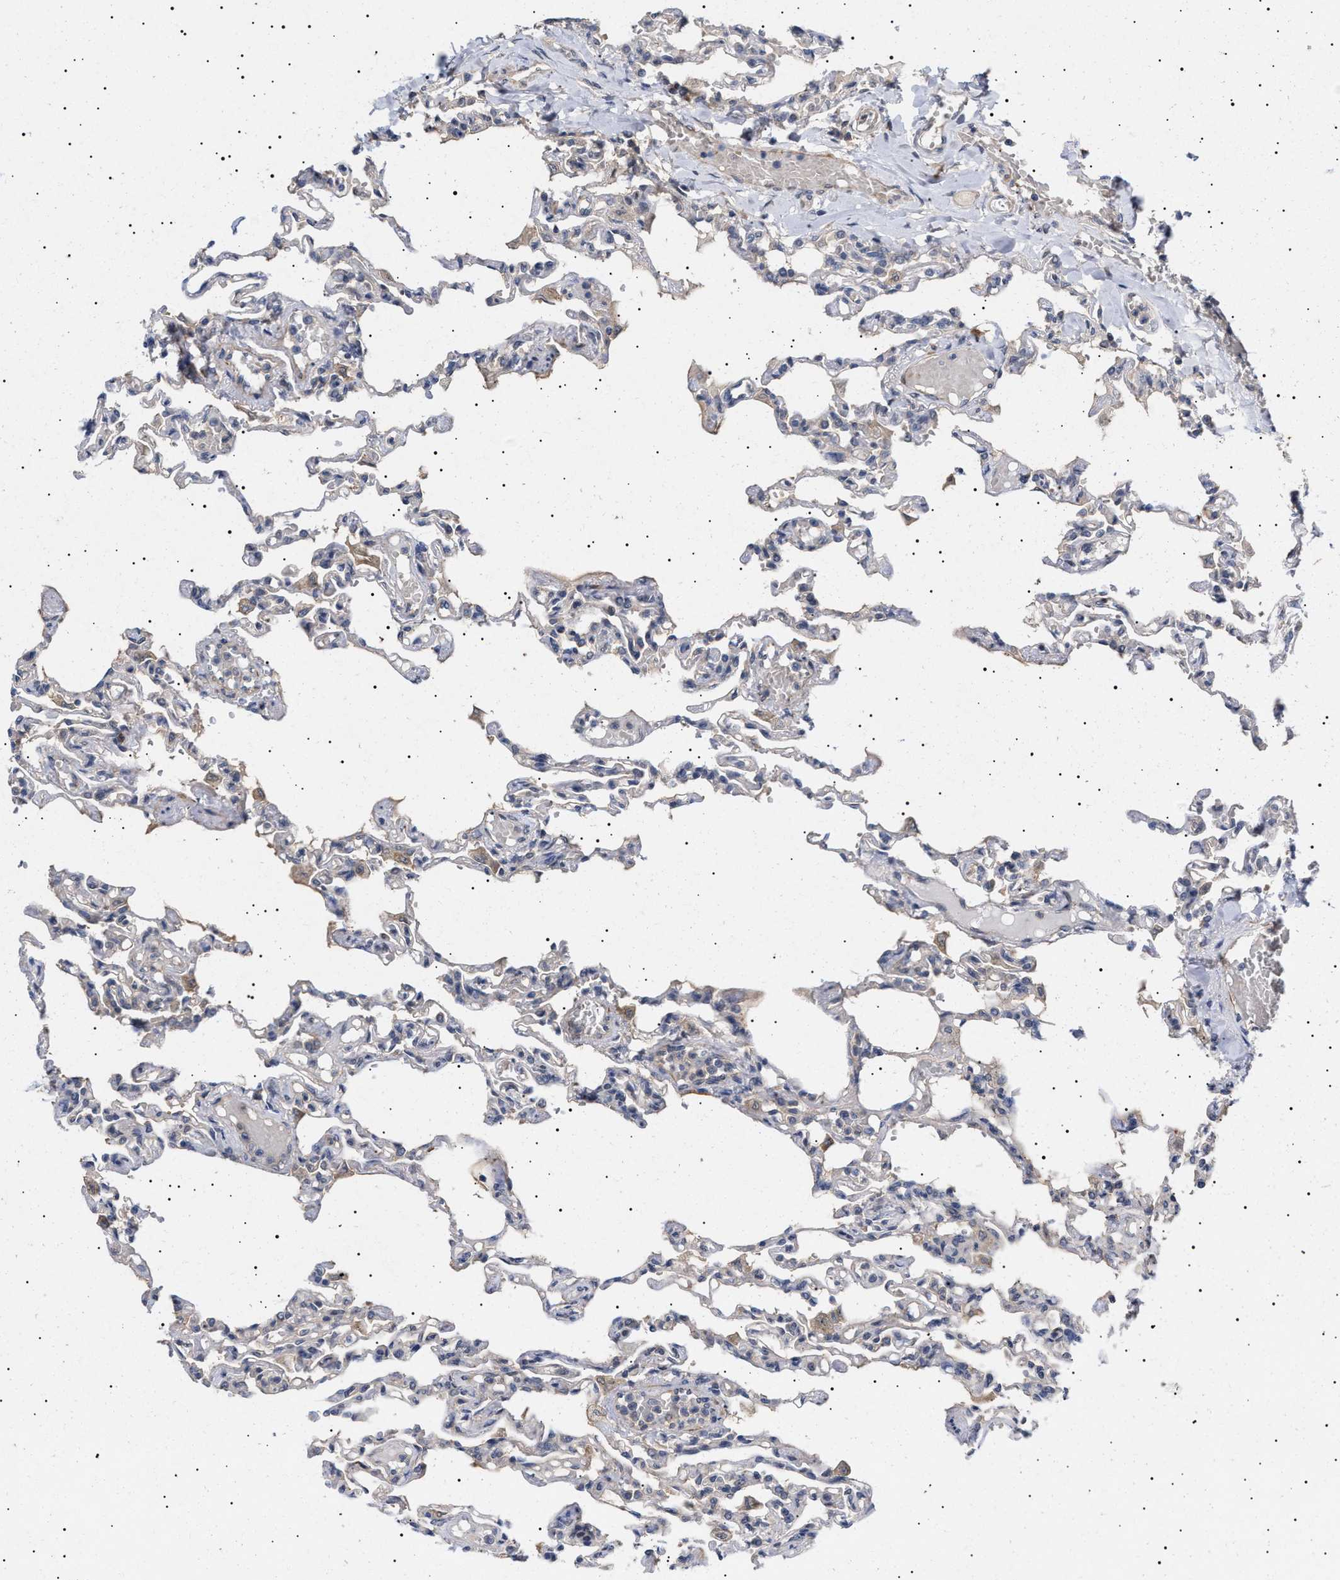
{"staining": {"intensity": "negative", "quantity": "none", "location": "none"}, "tissue": "lung", "cell_type": "Alveolar cells", "image_type": "normal", "snomed": [{"axis": "morphology", "description": "Normal tissue, NOS"}, {"axis": "topography", "description": "Lung"}], "caption": "An image of lung stained for a protein shows no brown staining in alveolar cells. Nuclei are stained in blue.", "gene": "NPLOC4", "patient": {"sex": "male", "age": 21}}